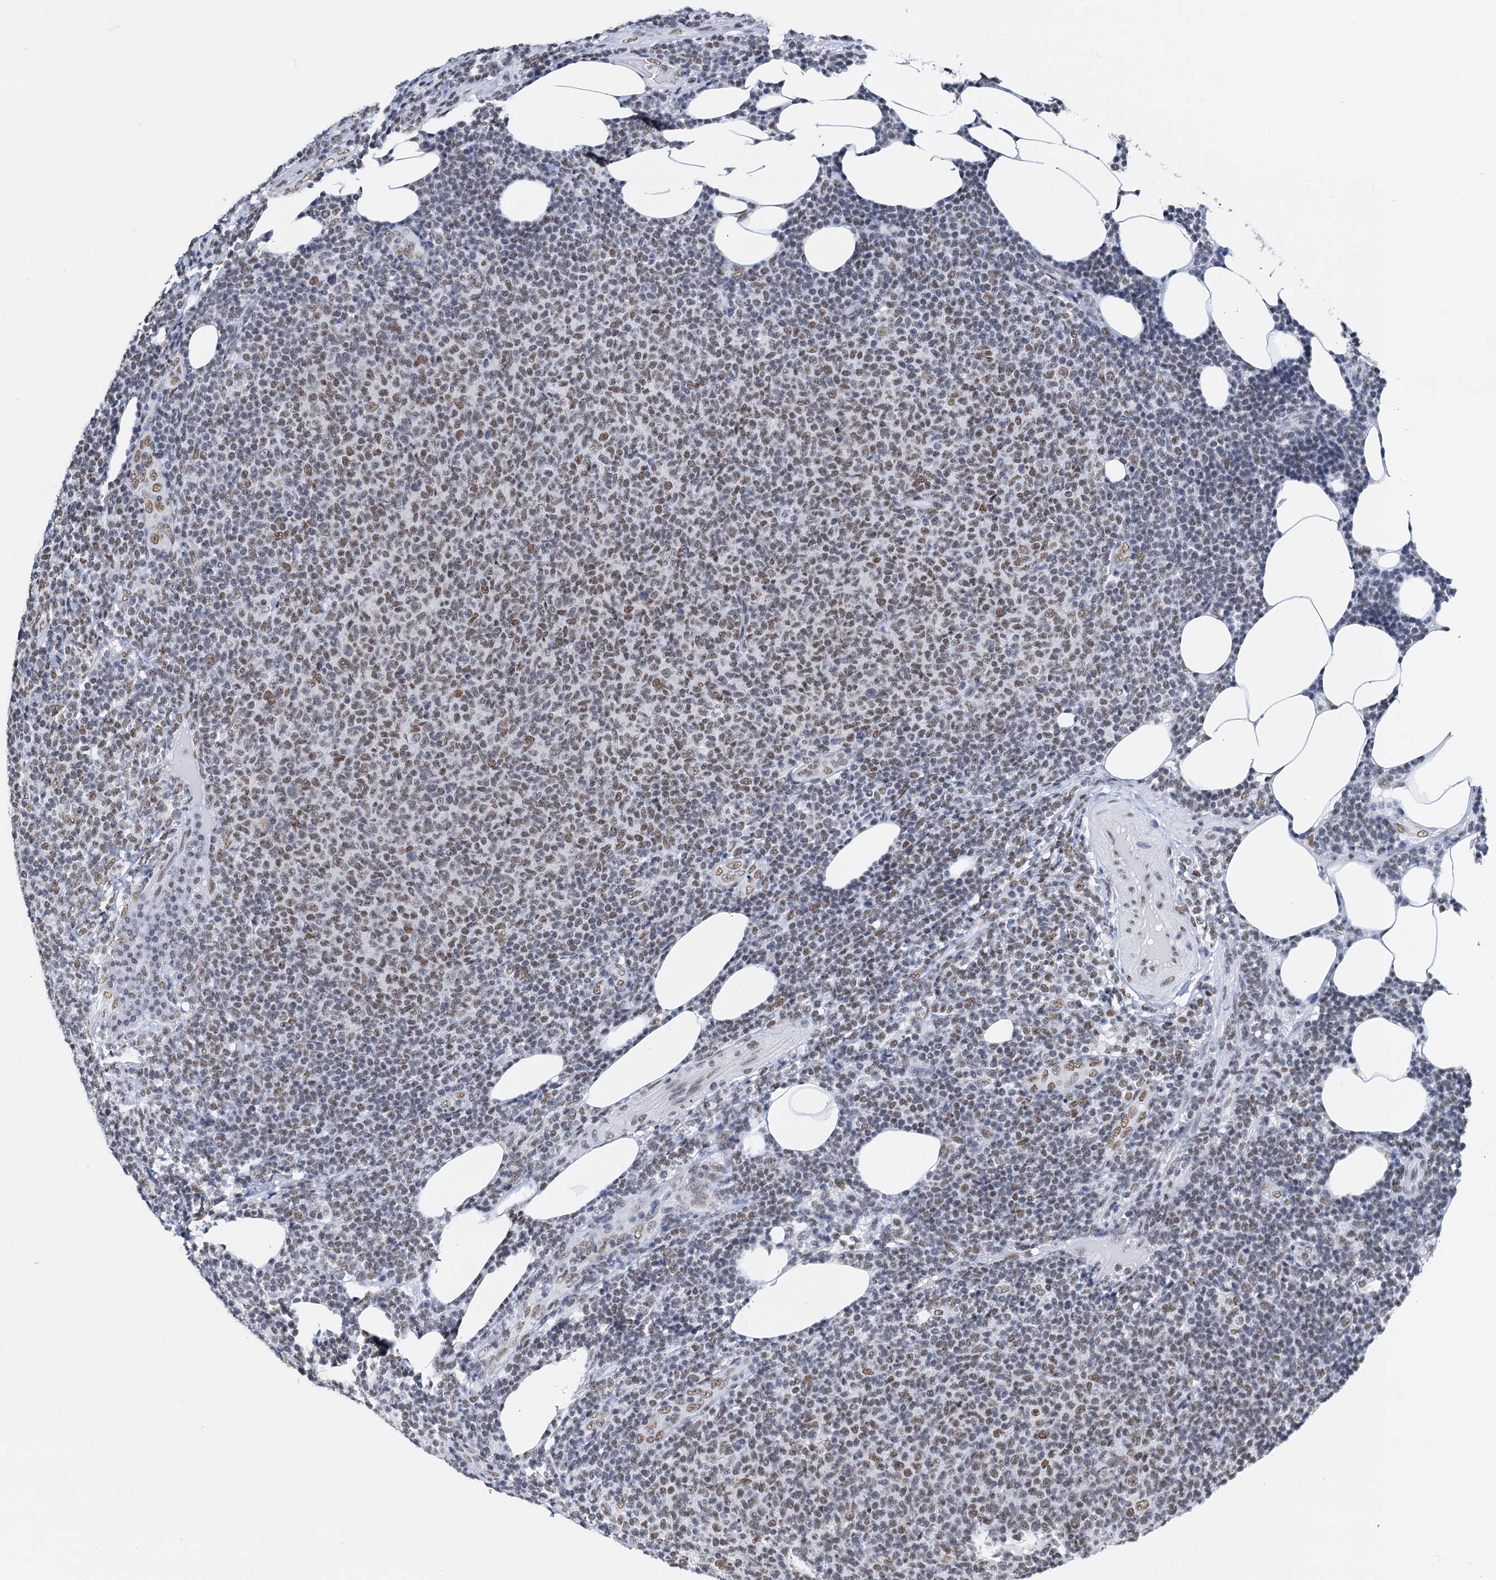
{"staining": {"intensity": "moderate", "quantity": ">75%", "location": "nuclear"}, "tissue": "lymphoma", "cell_type": "Tumor cells", "image_type": "cancer", "snomed": [{"axis": "morphology", "description": "Malignant lymphoma, non-Hodgkin's type, Low grade"}, {"axis": "topography", "description": "Lymph node"}], "caption": "IHC (DAB) staining of lymphoma exhibits moderate nuclear protein positivity in approximately >75% of tumor cells.", "gene": "SLTM", "patient": {"sex": "male", "age": 66}}